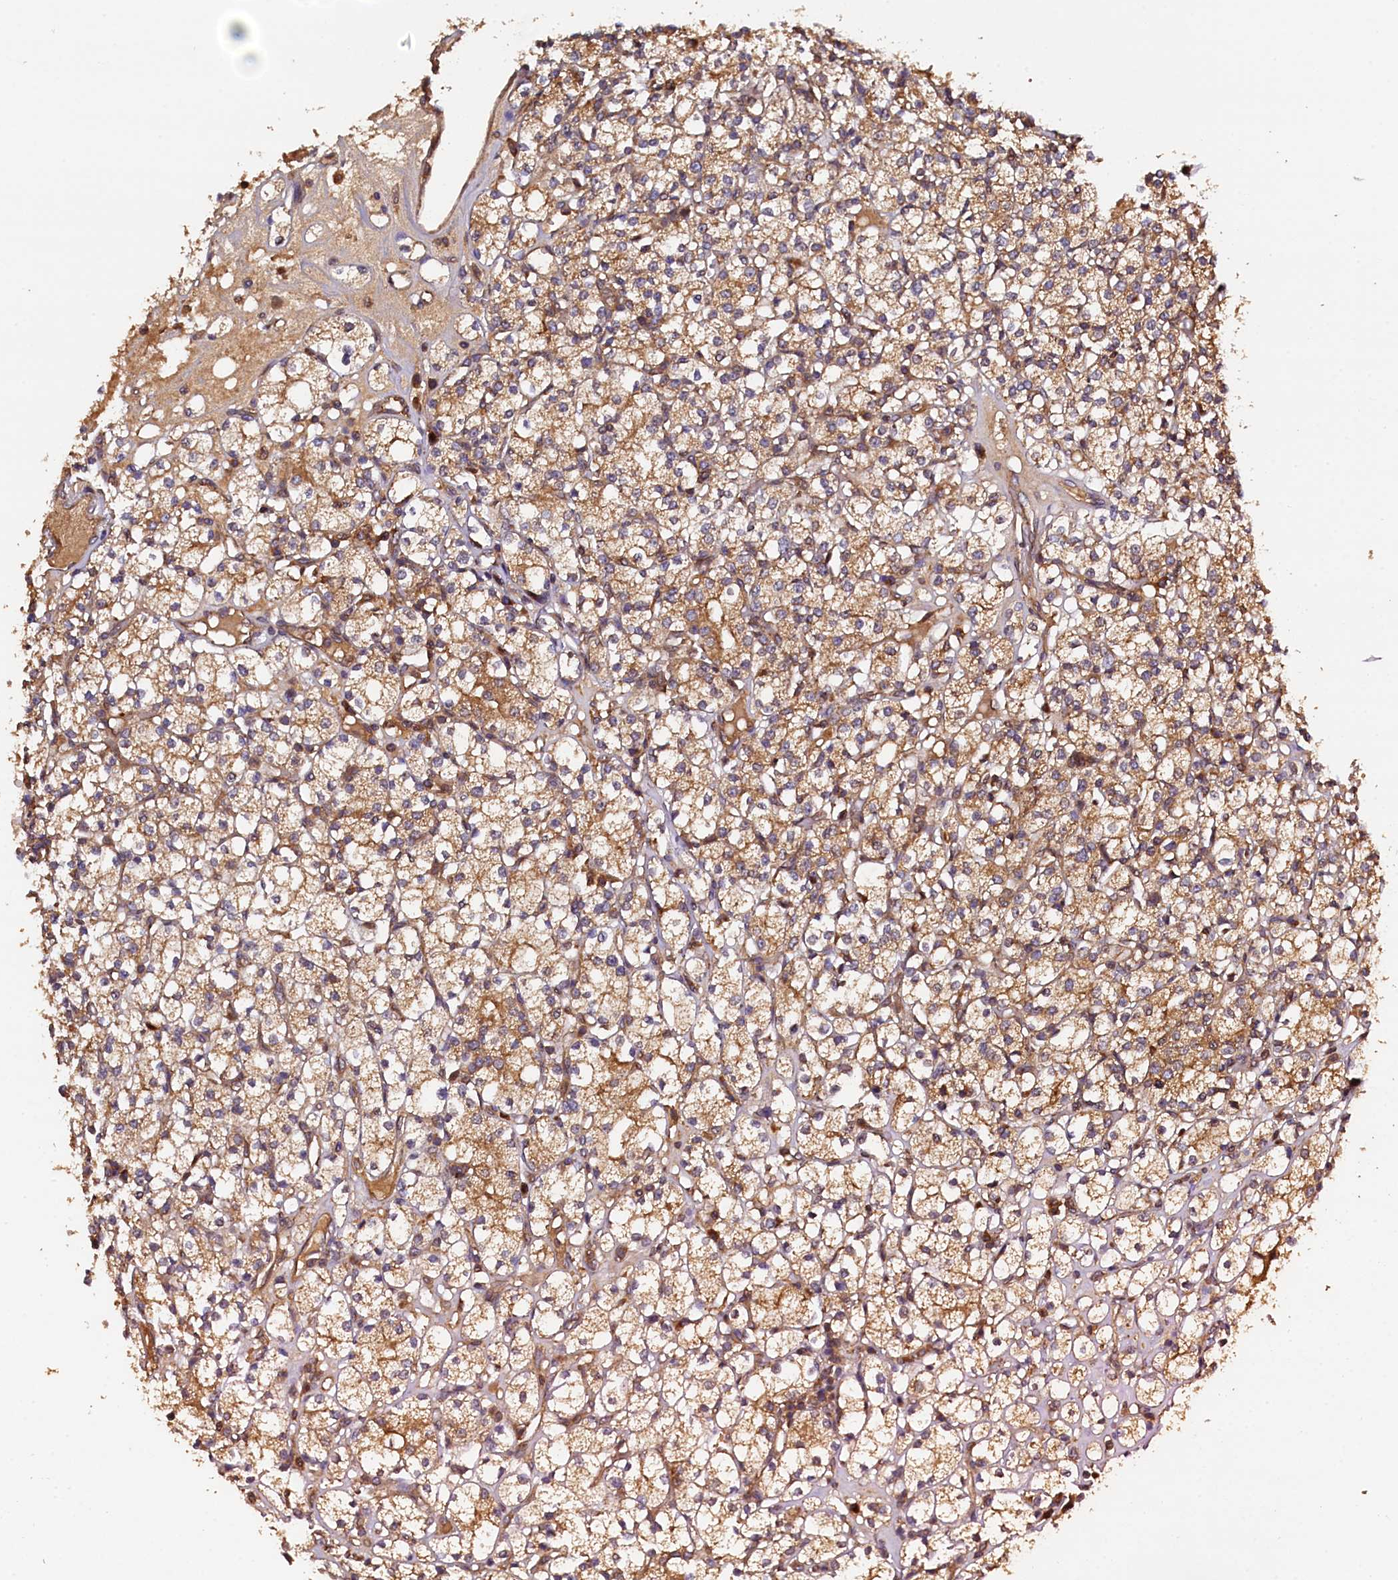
{"staining": {"intensity": "moderate", "quantity": ">75%", "location": "cytoplasmic/membranous"}, "tissue": "renal cancer", "cell_type": "Tumor cells", "image_type": "cancer", "snomed": [{"axis": "morphology", "description": "Adenocarcinoma, NOS"}, {"axis": "topography", "description": "Kidney"}], "caption": "Brown immunohistochemical staining in adenocarcinoma (renal) displays moderate cytoplasmic/membranous expression in about >75% of tumor cells. (Stains: DAB in brown, nuclei in blue, Microscopy: brightfield microscopy at high magnification).", "gene": "KLC2", "patient": {"sex": "male", "age": 77}}